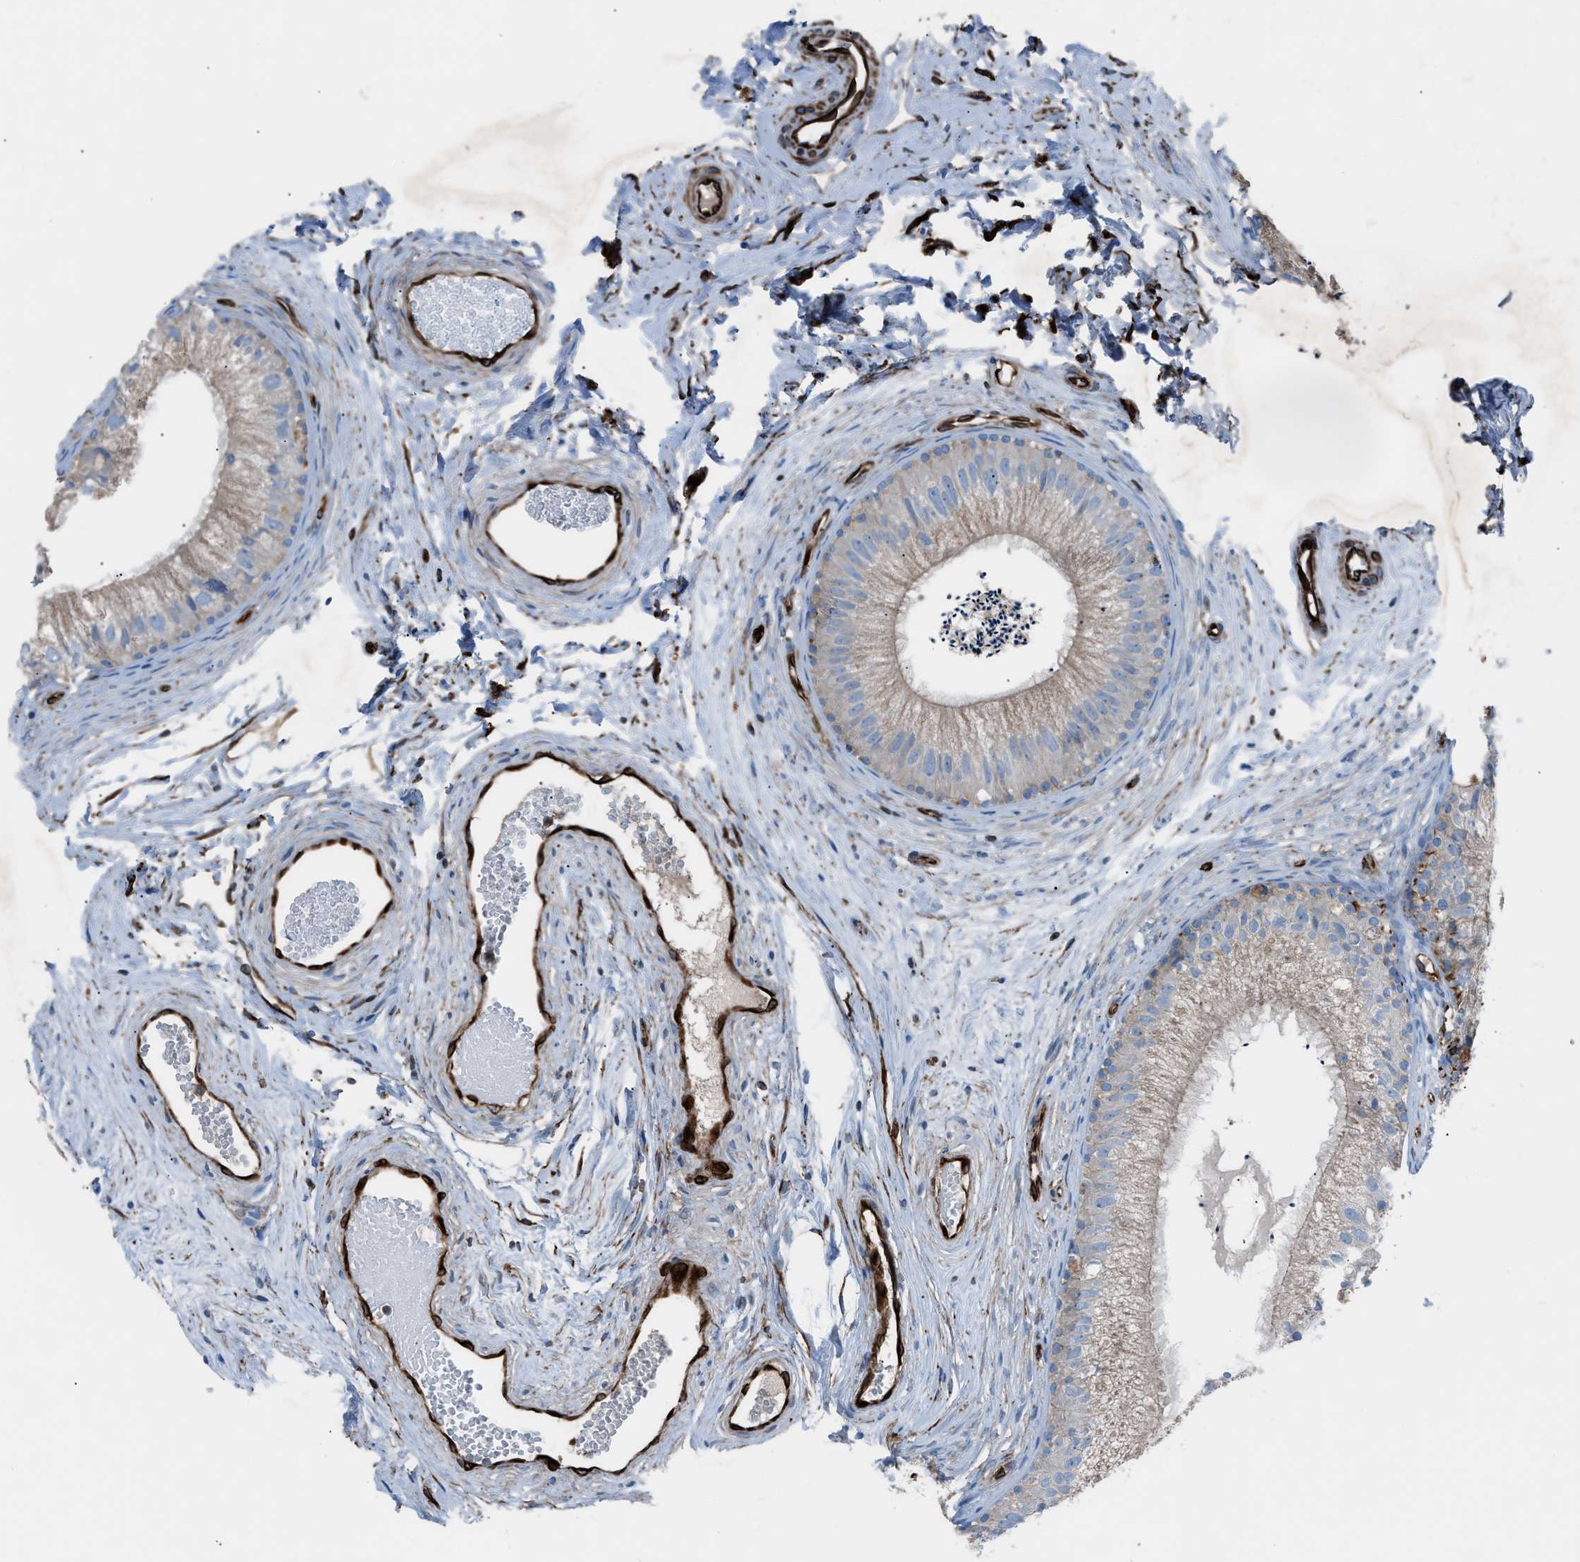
{"staining": {"intensity": "weak", "quantity": ">75%", "location": "cytoplasmic/membranous"}, "tissue": "epididymis", "cell_type": "Glandular cells", "image_type": "normal", "snomed": [{"axis": "morphology", "description": "Normal tissue, NOS"}, {"axis": "topography", "description": "Epididymis"}], "caption": "Immunohistochemistry (IHC) of unremarkable epididymis demonstrates low levels of weak cytoplasmic/membranous expression in about >75% of glandular cells. Using DAB (brown) and hematoxylin (blue) stains, captured at high magnification using brightfield microscopy.", "gene": "CABP7", "patient": {"sex": "male", "age": 56}}